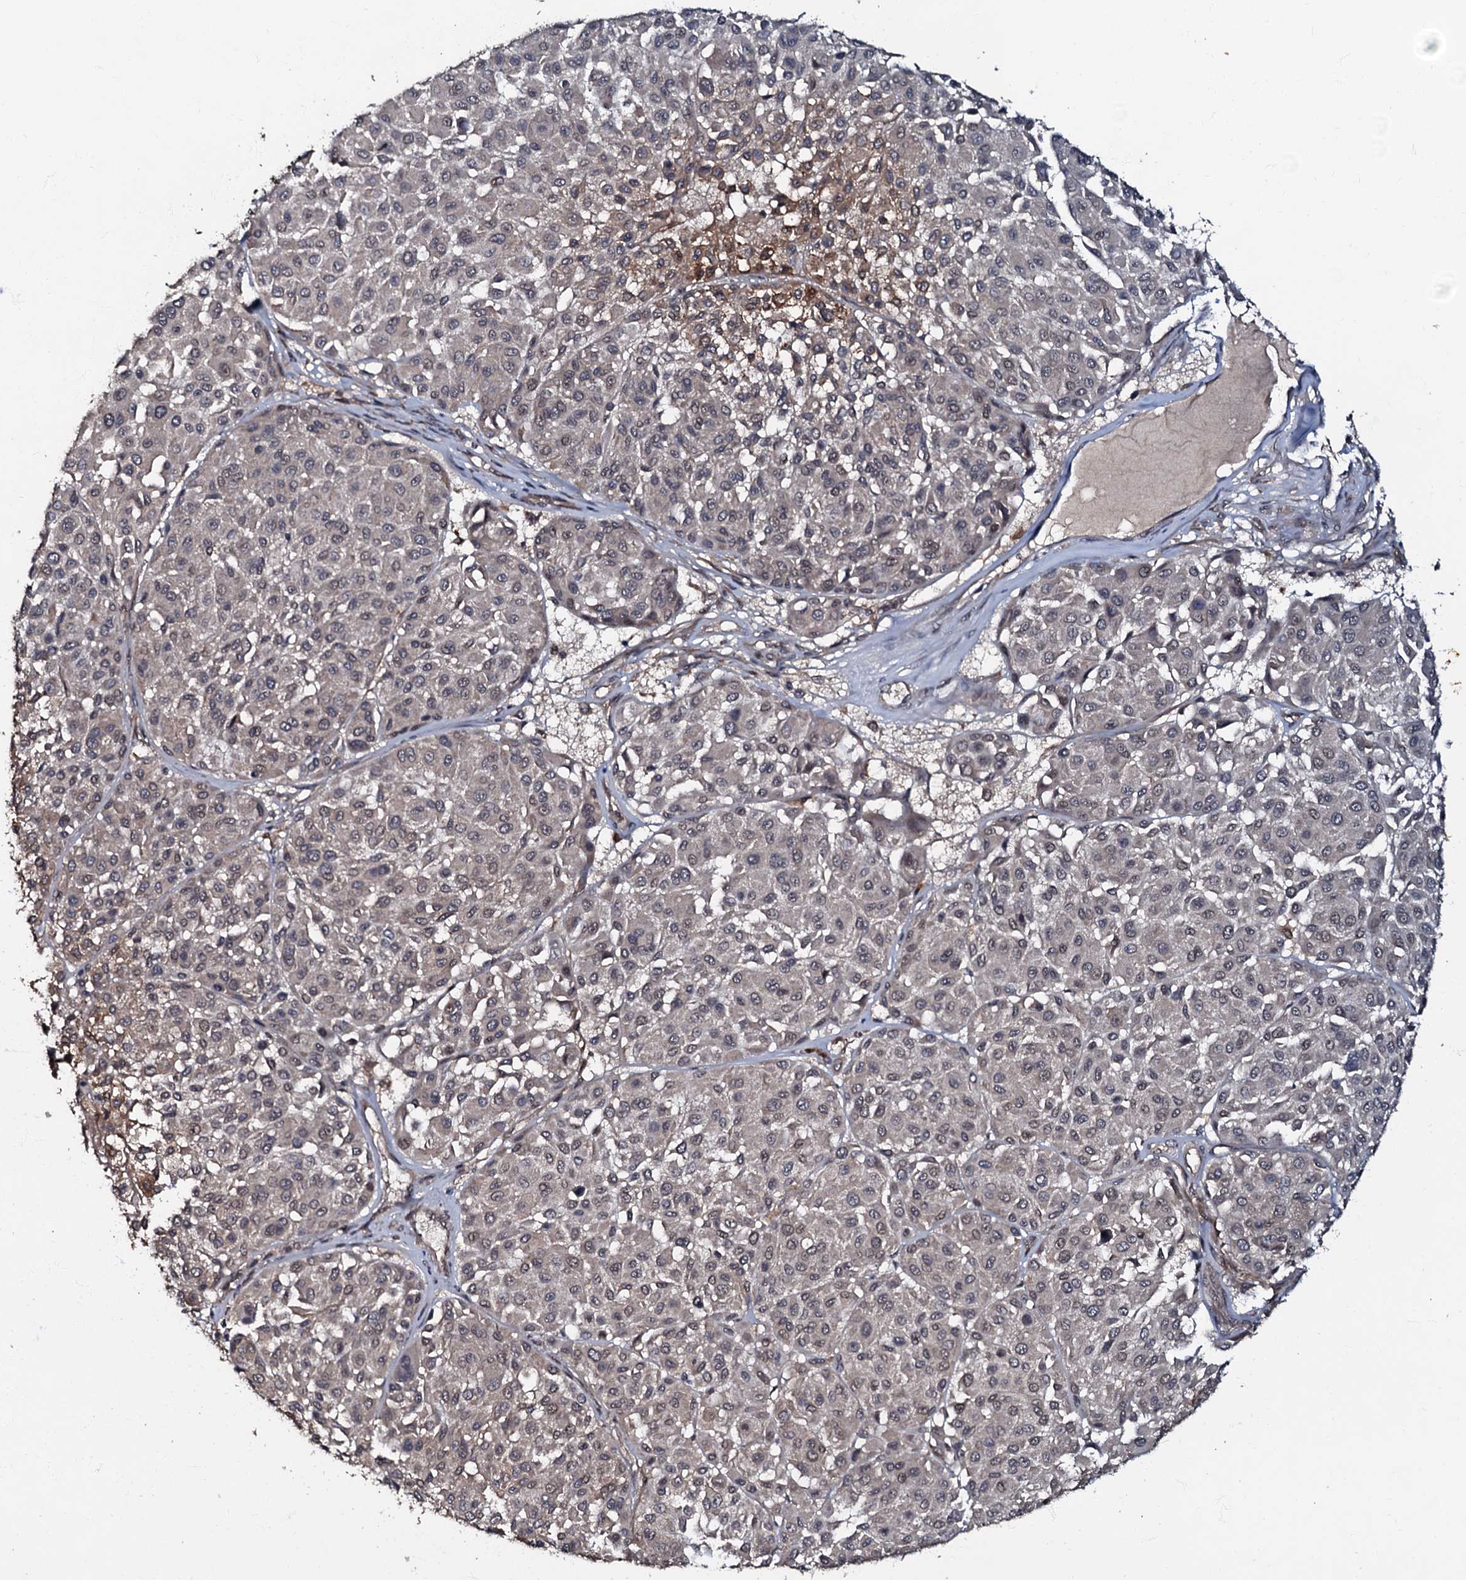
{"staining": {"intensity": "weak", "quantity": "25%-75%", "location": "cytoplasmic/membranous"}, "tissue": "melanoma", "cell_type": "Tumor cells", "image_type": "cancer", "snomed": [{"axis": "morphology", "description": "Malignant melanoma, Metastatic site"}, {"axis": "topography", "description": "Soft tissue"}], "caption": "IHC (DAB) staining of melanoma demonstrates weak cytoplasmic/membranous protein positivity in approximately 25%-75% of tumor cells.", "gene": "MANSC4", "patient": {"sex": "male", "age": 41}}